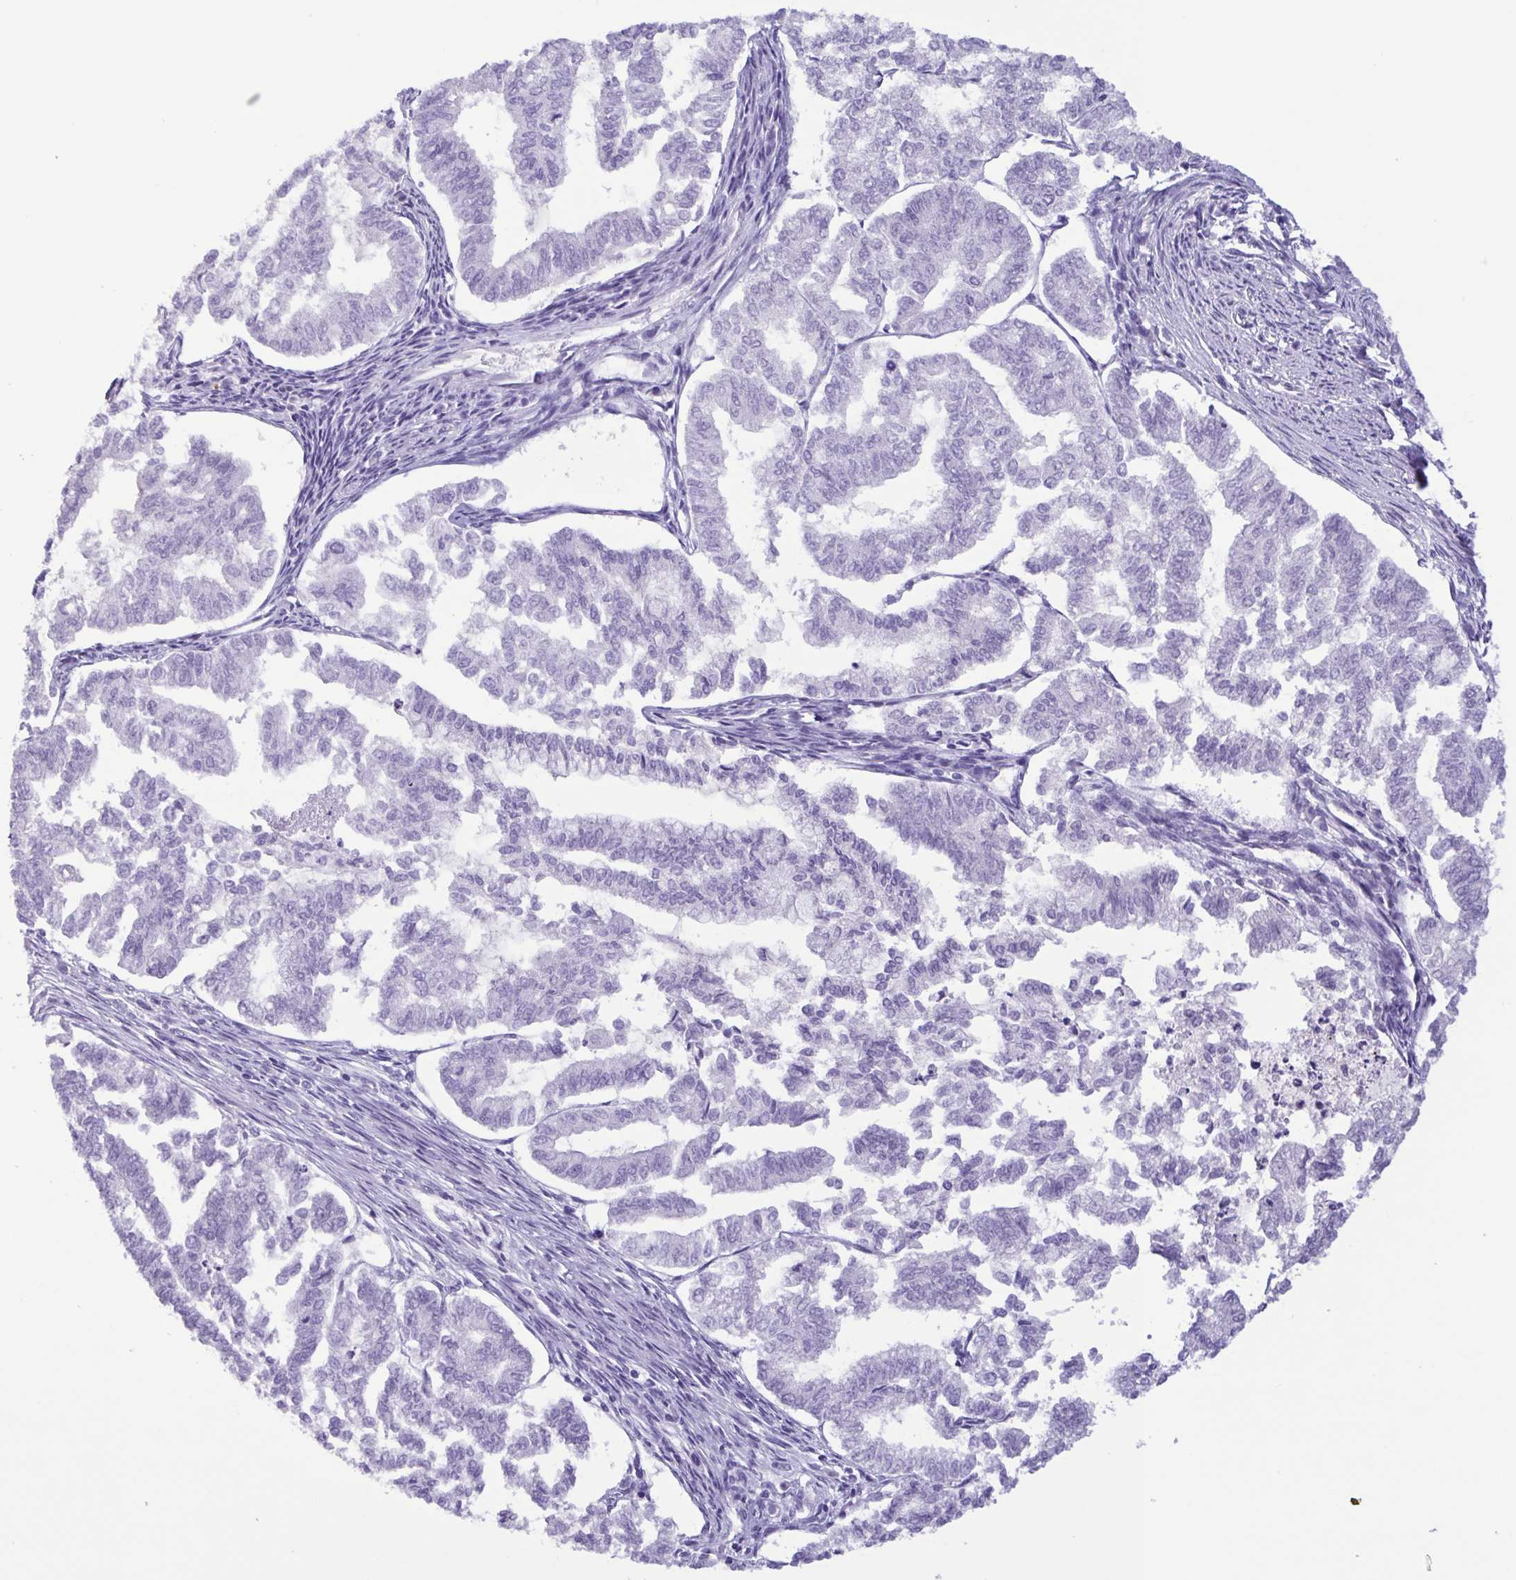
{"staining": {"intensity": "negative", "quantity": "none", "location": "none"}, "tissue": "endometrial cancer", "cell_type": "Tumor cells", "image_type": "cancer", "snomed": [{"axis": "morphology", "description": "Adenocarcinoma, NOS"}, {"axis": "topography", "description": "Endometrium"}], "caption": "A high-resolution micrograph shows IHC staining of adenocarcinoma (endometrial), which reveals no significant staining in tumor cells.", "gene": "LTF", "patient": {"sex": "female", "age": 79}}